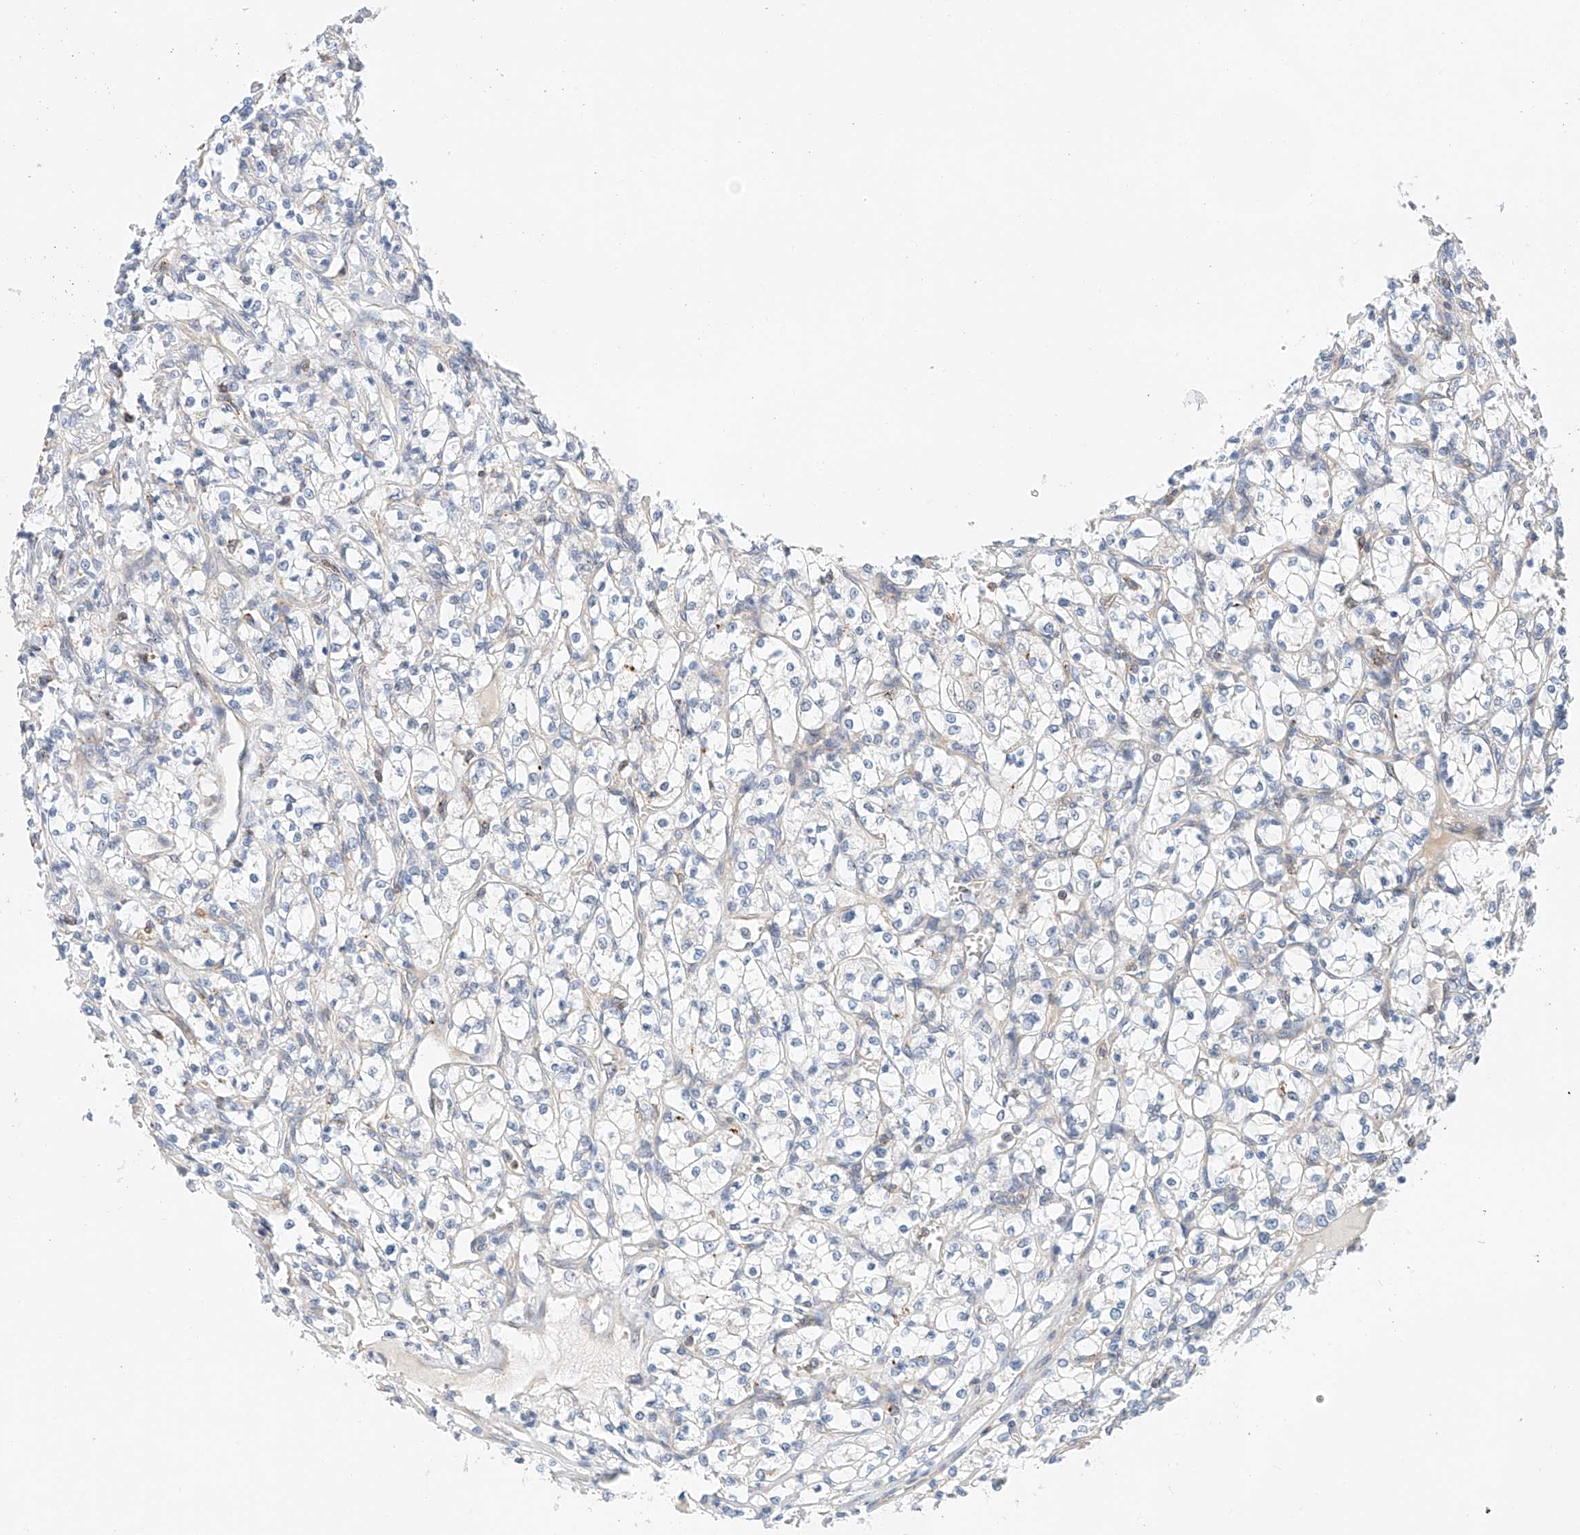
{"staining": {"intensity": "negative", "quantity": "none", "location": "none"}, "tissue": "renal cancer", "cell_type": "Tumor cells", "image_type": "cancer", "snomed": [{"axis": "morphology", "description": "Adenocarcinoma, NOS"}, {"axis": "topography", "description": "Kidney"}], "caption": "Tumor cells are negative for brown protein staining in renal cancer. Brightfield microscopy of immunohistochemistry (IHC) stained with DAB (brown) and hematoxylin (blue), captured at high magnification.", "gene": "MFN2", "patient": {"sex": "female", "age": 69}}